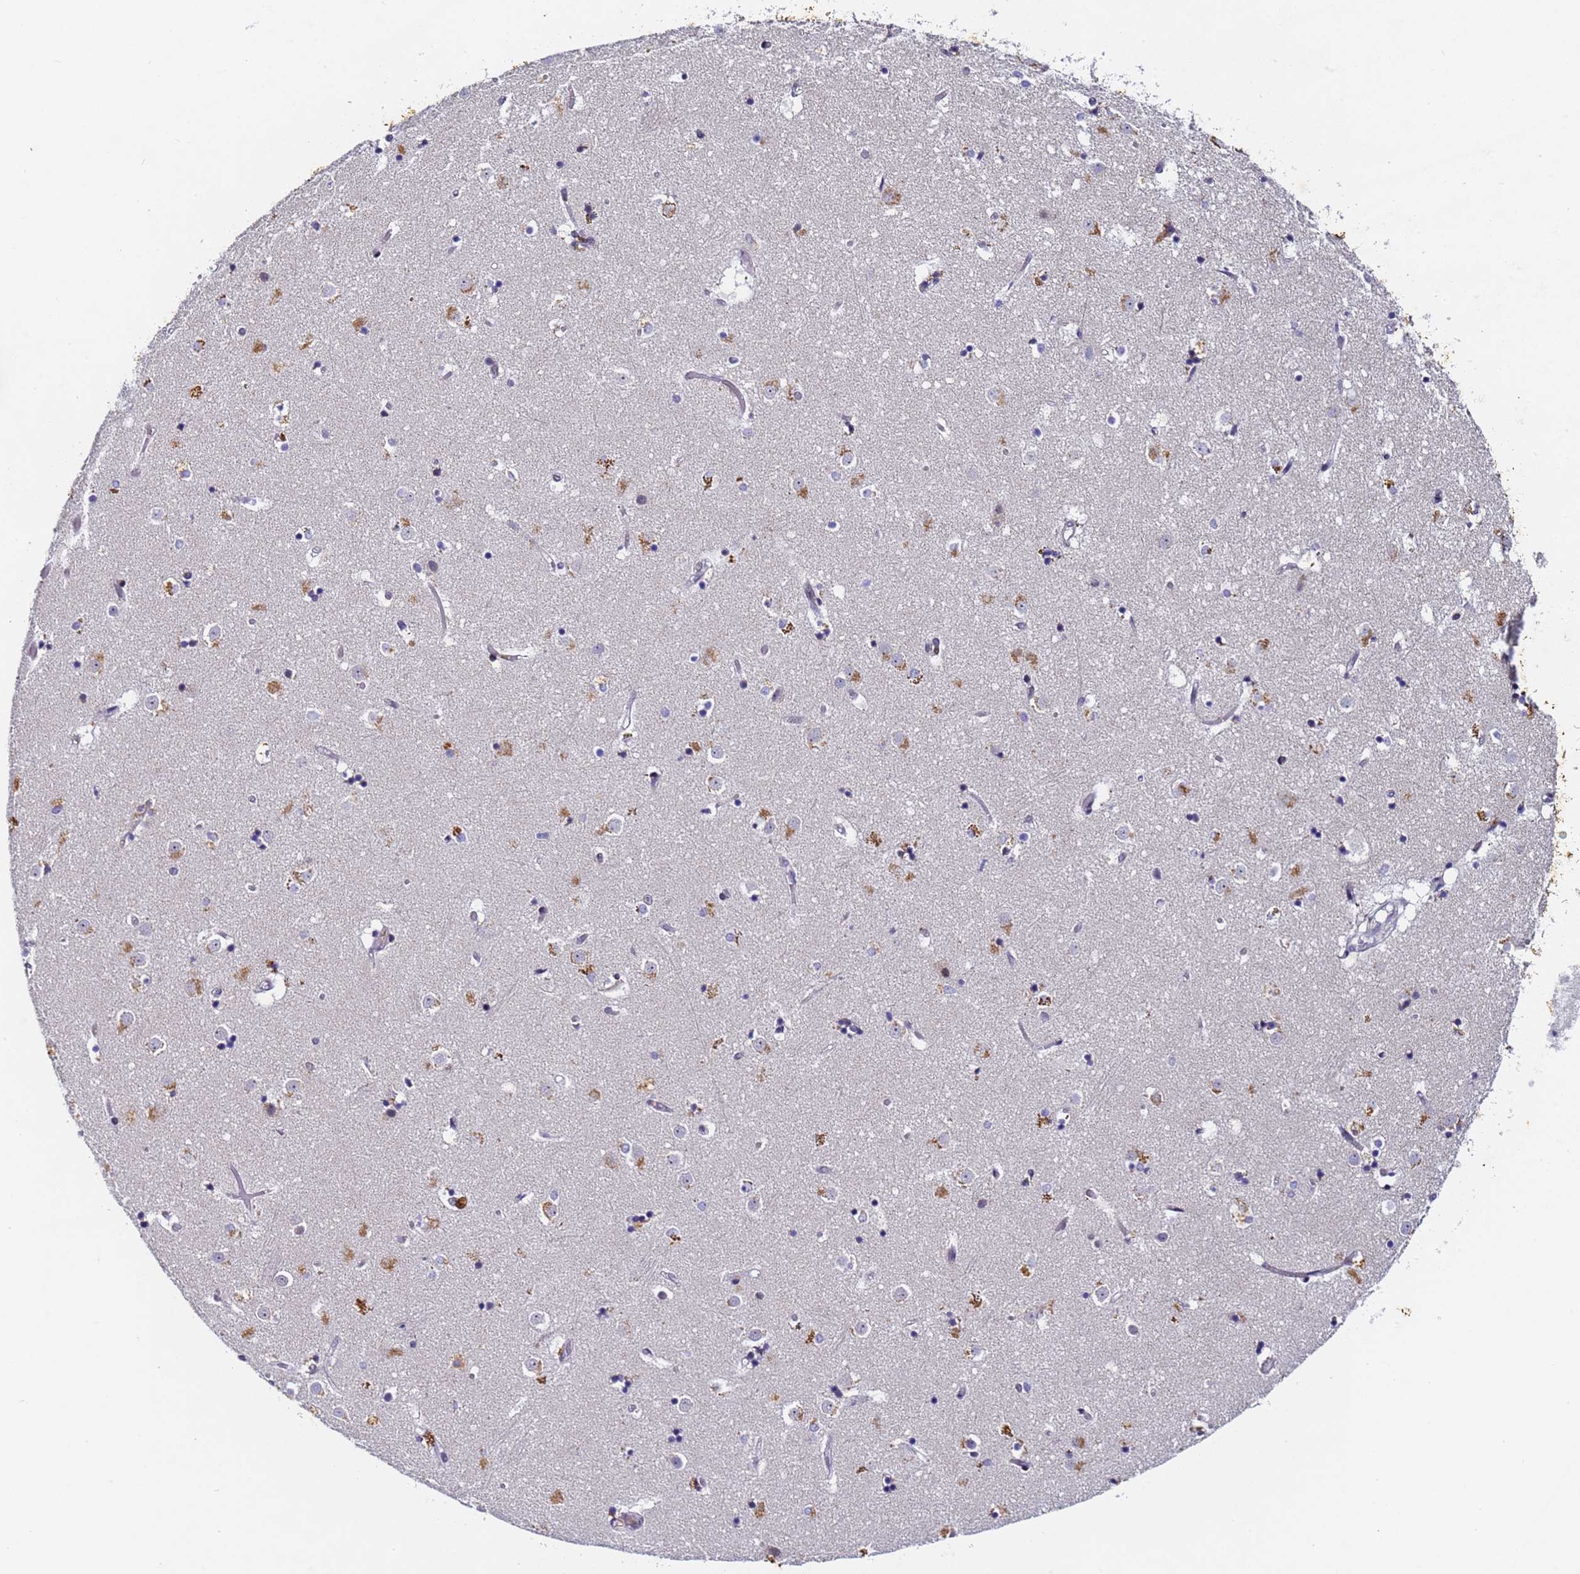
{"staining": {"intensity": "moderate", "quantity": "<25%", "location": "cytoplasmic/membranous"}, "tissue": "caudate", "cell_type": "Glial cells", "image_type": "normal", "snomed": [{"axis": "morphology", "description": "Normal tissue, NOS"}, {"axis": "topography", "description": "Lateral ventricle wall"}], "caption": "High-power microscopy captured an immunohistochemistry histopathology image of benign caudate, revealing moderate cytoplasmic/membranous positivity in about <25% of glial cells.", "gene": "FNBP4", "patient": {"sex": "female", "age": 52}}